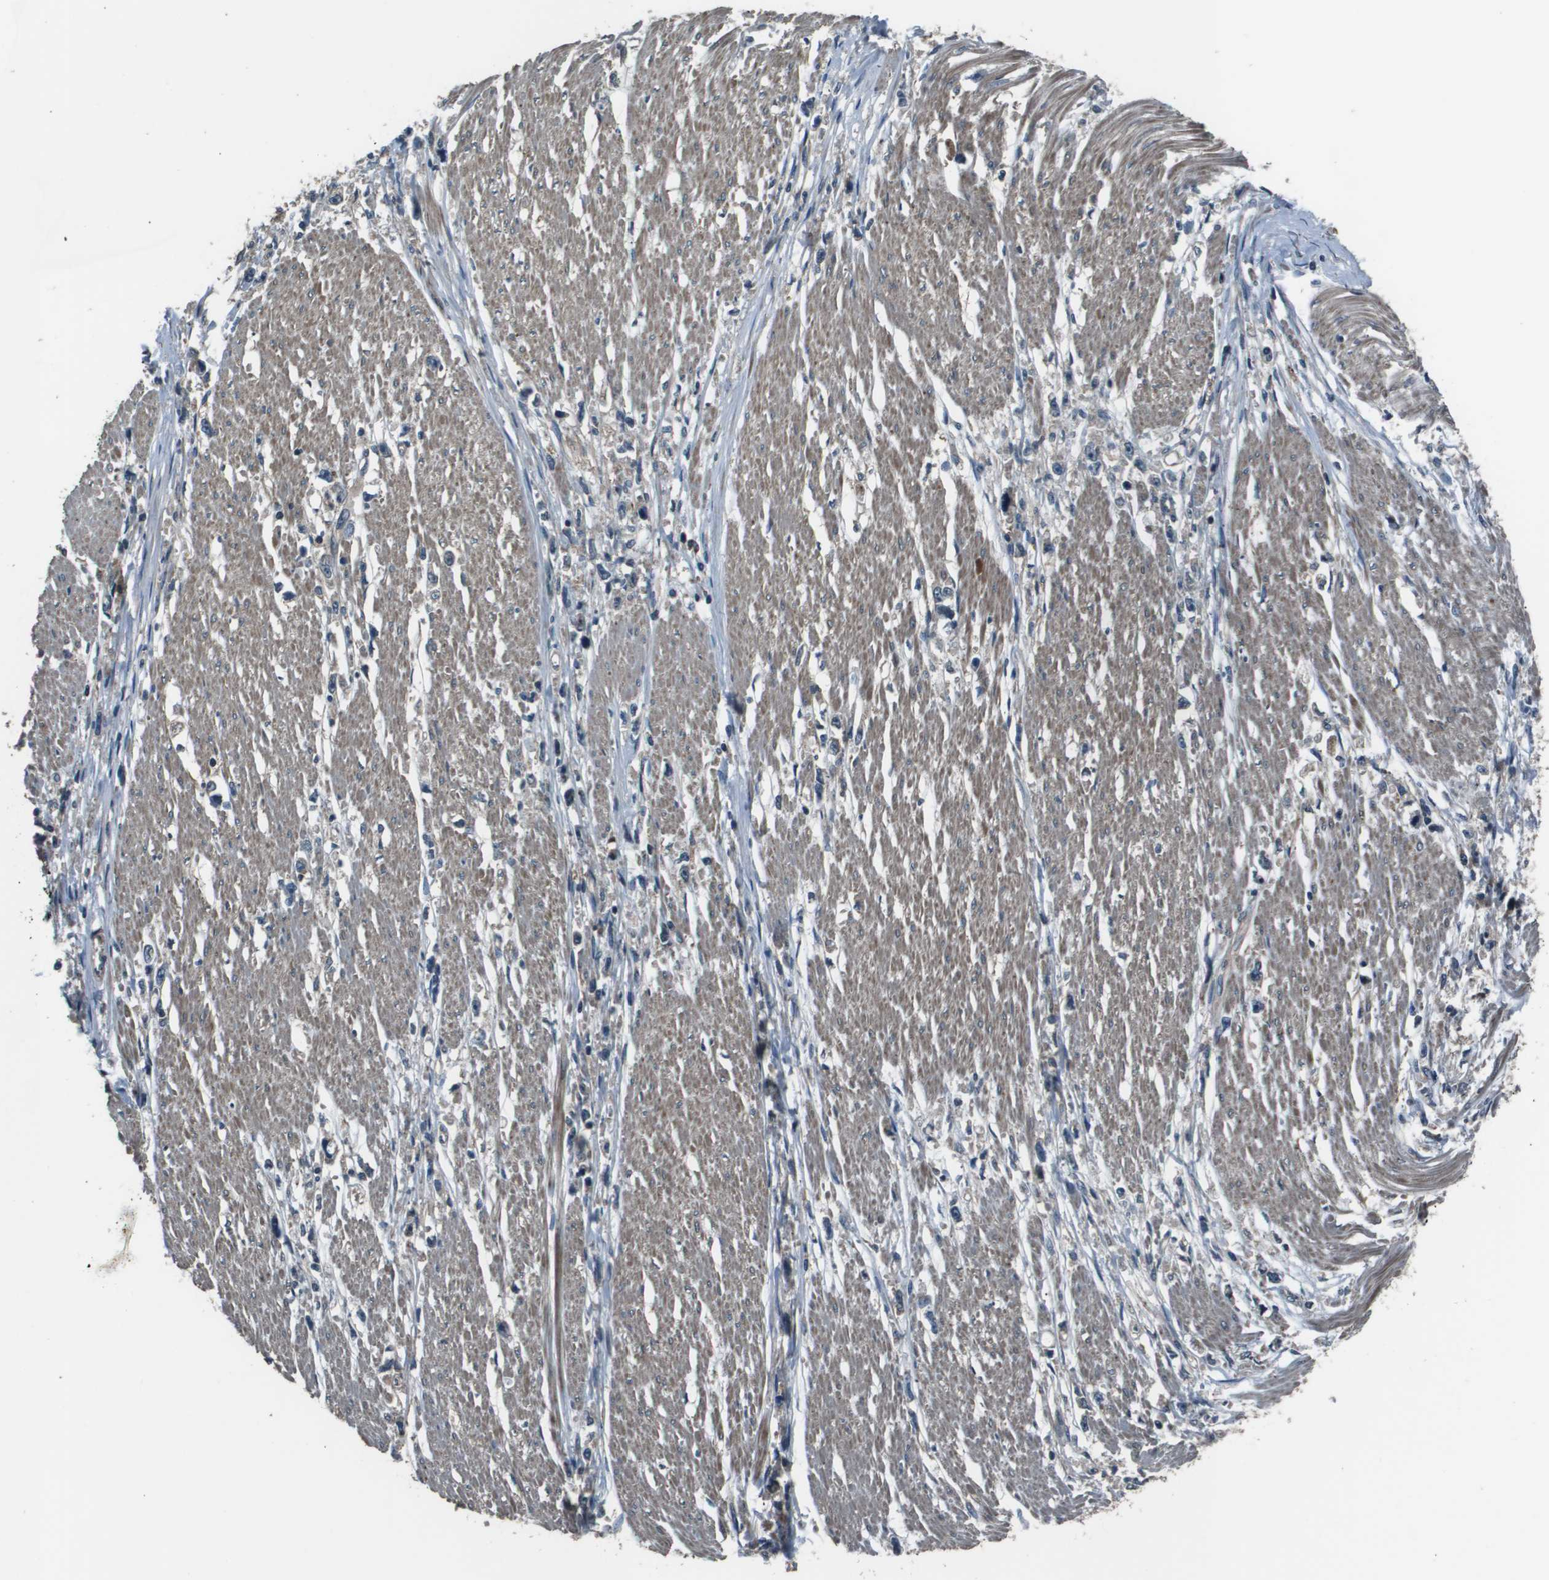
{"staining": {"intensity": "moderate", "quantity": "<25%", "location": "cytoplasmic/membranous,nuclear"}, "tissue": "stomach cancer", "cell_type": "Tumor cells", "image_type": "cancer", "snomed": [{"axis": "morphology", "description": "Adenocarcinoma, NOS"}, {"axis": "topography", "description": "Stomach"}], "caption": "Stomach cancer stained with a brown dye exhibits moderate cytoplasmic/membranous and nuclear positive positivity in about <25% of tumor cells.", "gene": "ARHGEF11", "patient": {"sex": "female", "age": 59}}